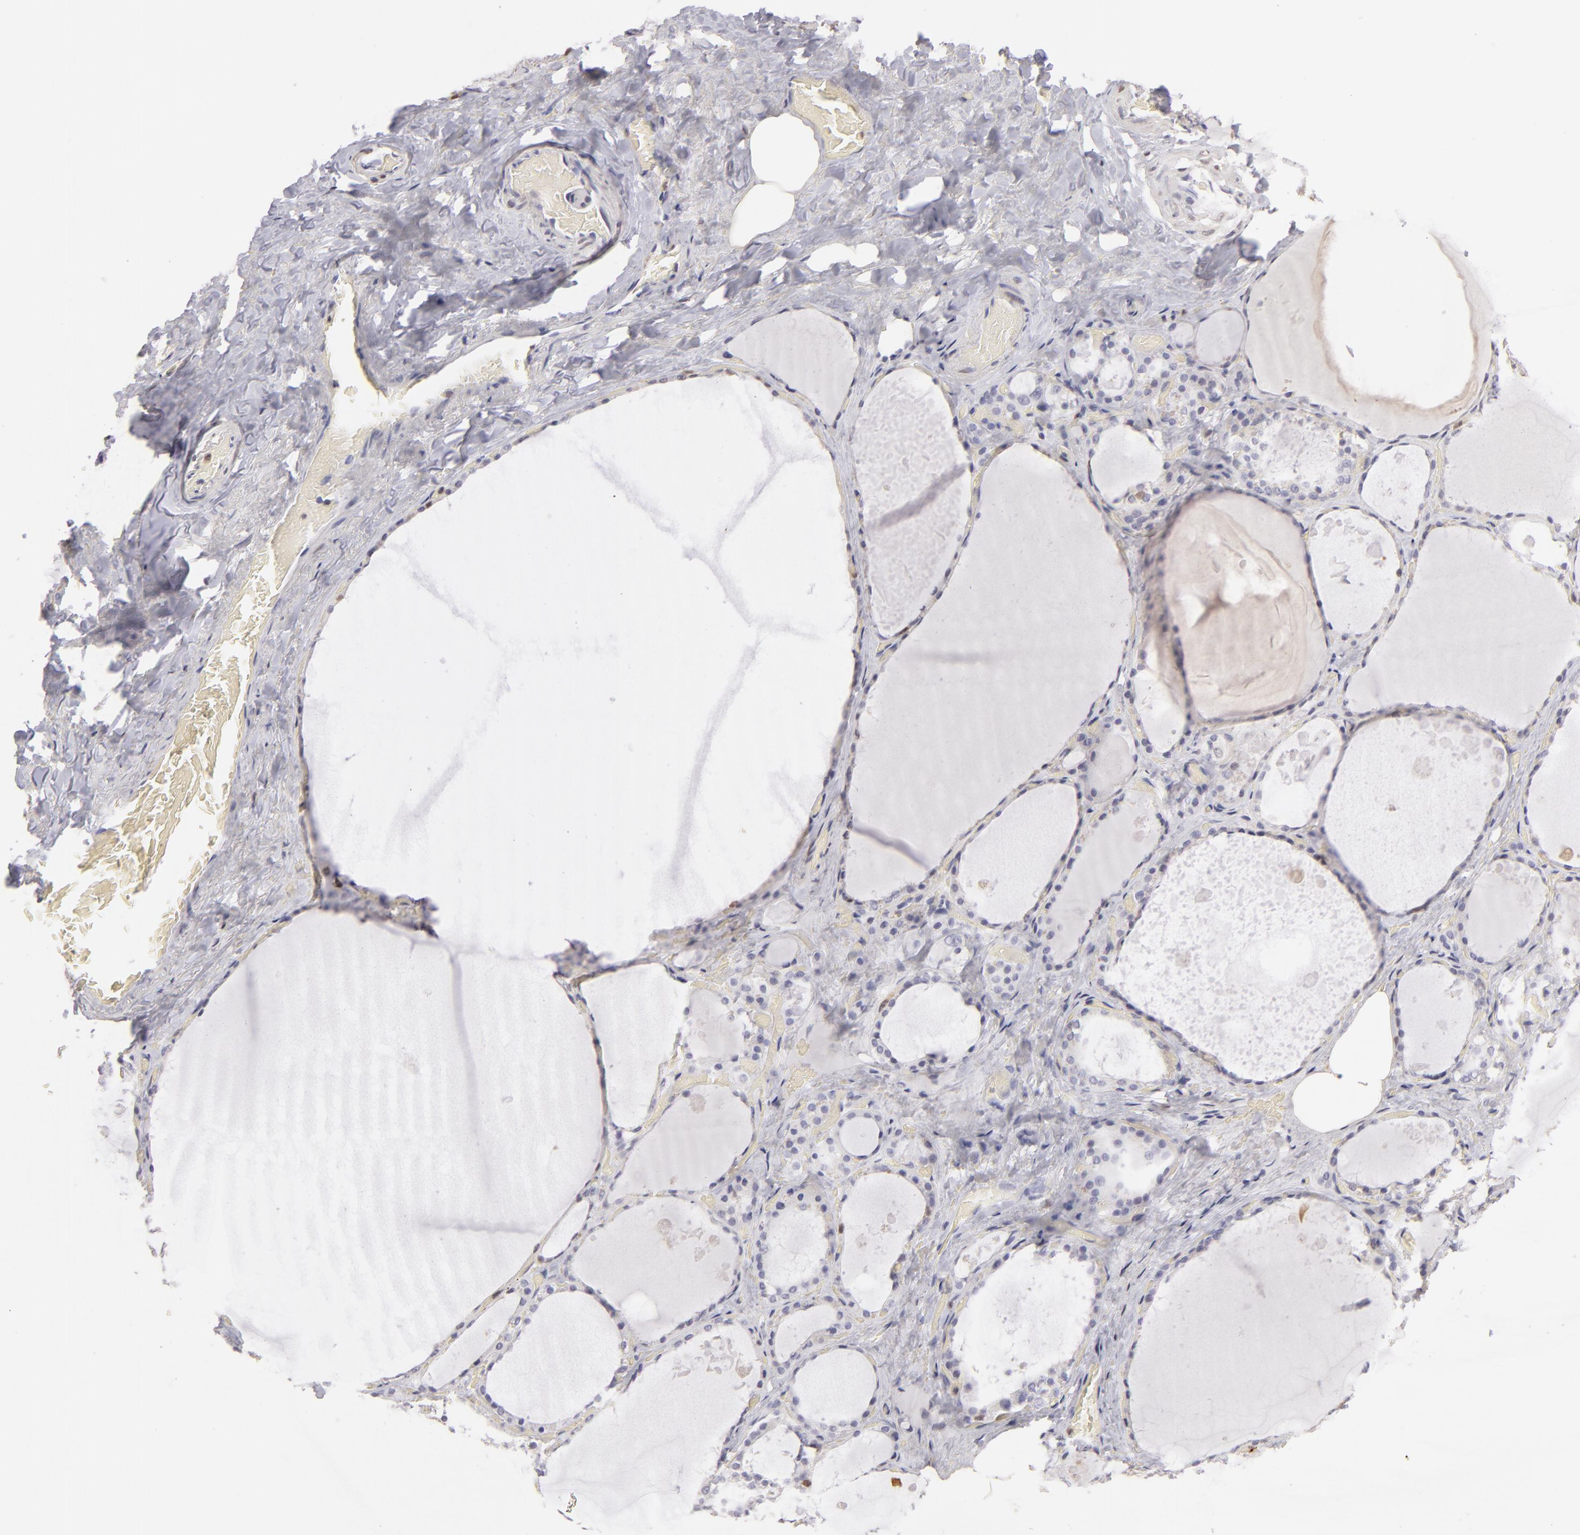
{"staining": {"intensity": "moderate", "quantity": "<25%", "location": "nuclear"}, "tissue": "thyroid gland", "cell_type": "Glandular cells", "image_type": "normal", "snomed": [{"axis": "morphology", "description": "Normal tissue, NOS"}, {"axis": "topography", "description": "Thyroid gland"}], "caption": "Thyroid gland stained with immunohistochemistry (IHC) shows moderate nuclear expression in about <25% of glandular cells. The staining was performed using DAB, with brown indicating positive protein expression. Nuclei are stained blue with hematoxylin.", "gene": "S100A2", "patient": {"sex": "male", "age": 61}}